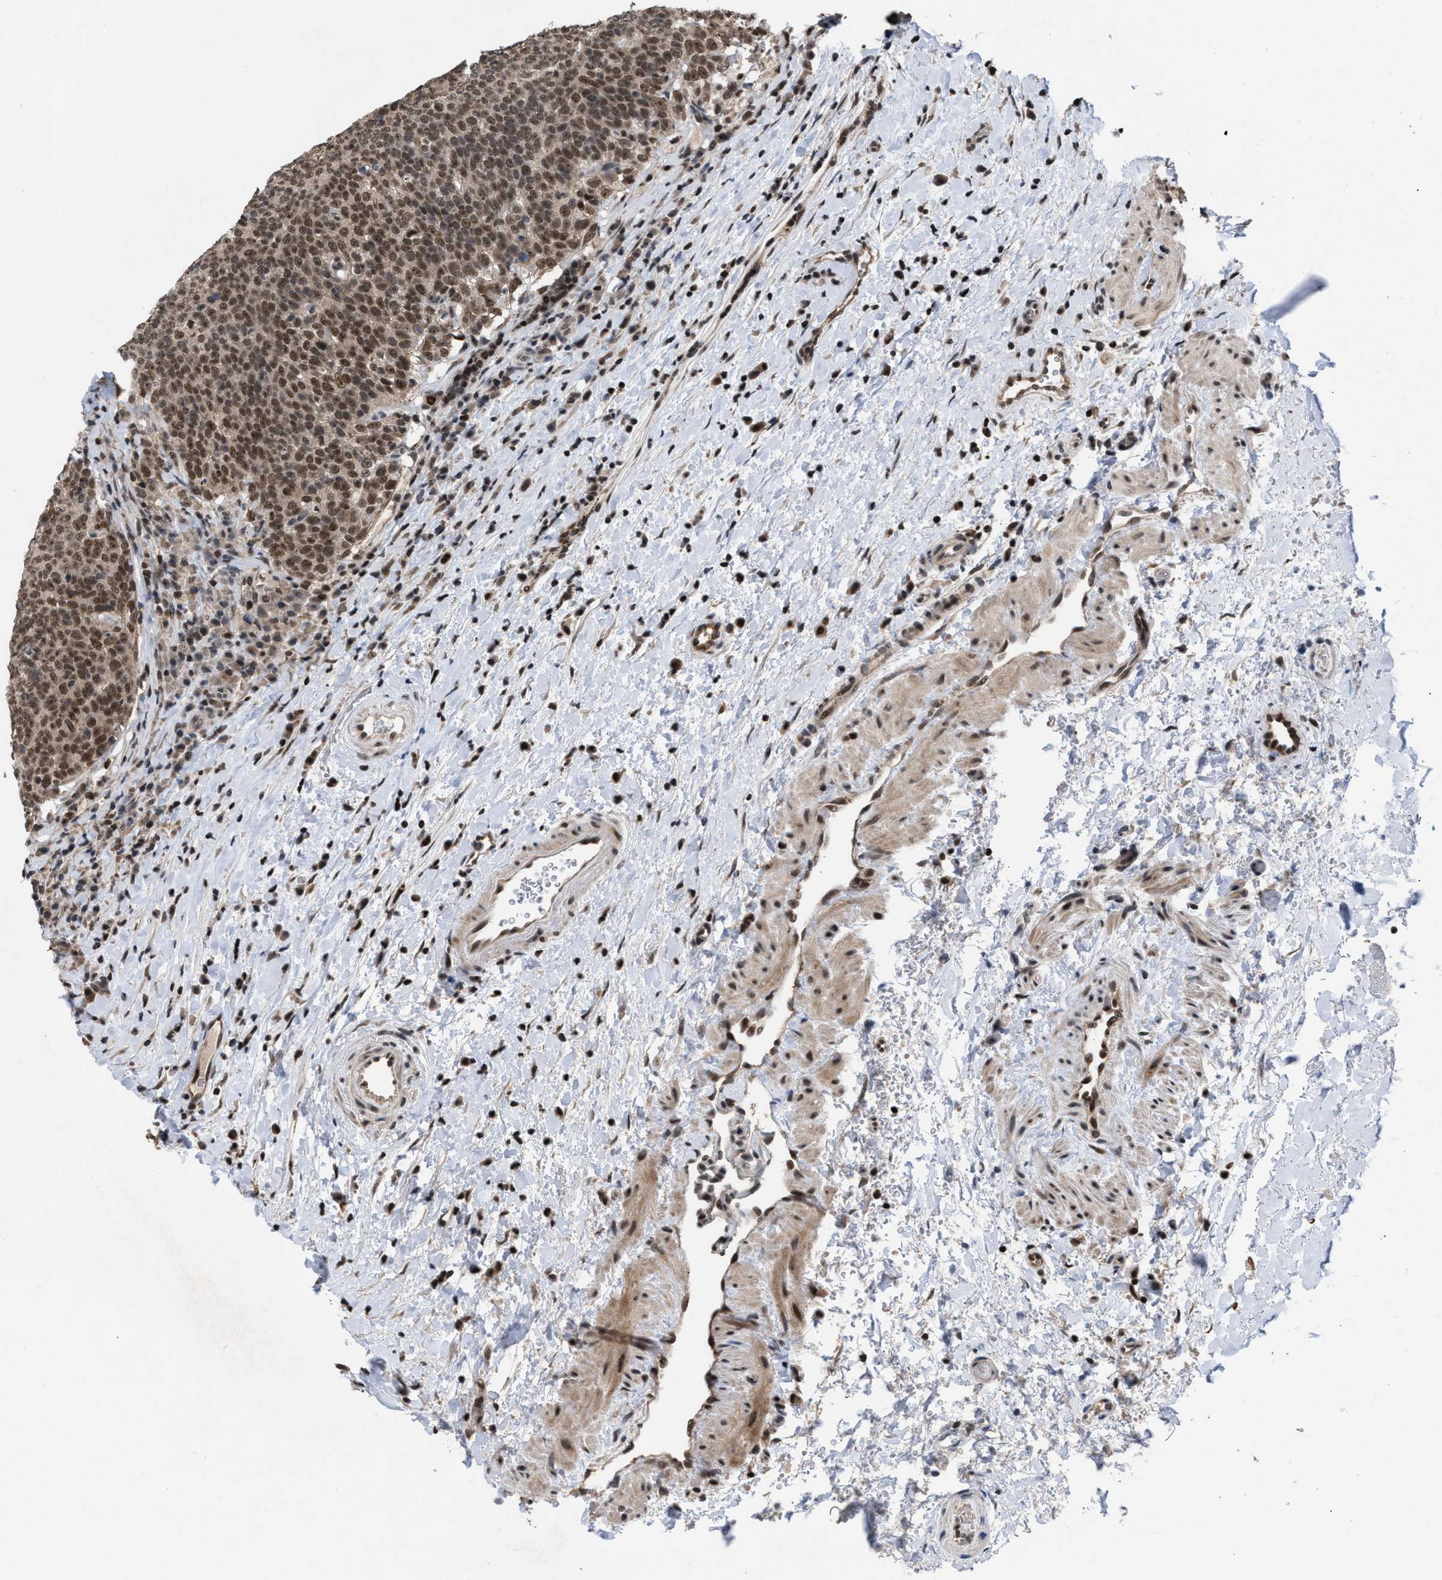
{"staining": {"intensity": "moderate", "quantity": ">75%", "location": "cytoplasmic/membranous,nuclear"}, "tissue": "head and neck cancer", "cell_type": "Tumor cells", "image_type": "cancer", "snomed": [{"axis": "morphology", "description": "Squamous cell carcinoma, NOS"}, {"axis": "morphology", "description": "Squamous cell carcinoma, metastatic, NOS"}, {"axis": "topography", "description": "Lymph node"}, {"axis": "topography", "description": "Head-Neck"}], "caption": "A brown stain labels moderate cytoplasmic/membranous and nuclear positivity of a protein in head and neck cancer tumor cells.", "gene": "C9orf78", "patient": {"sex": "male", "age": 62}}